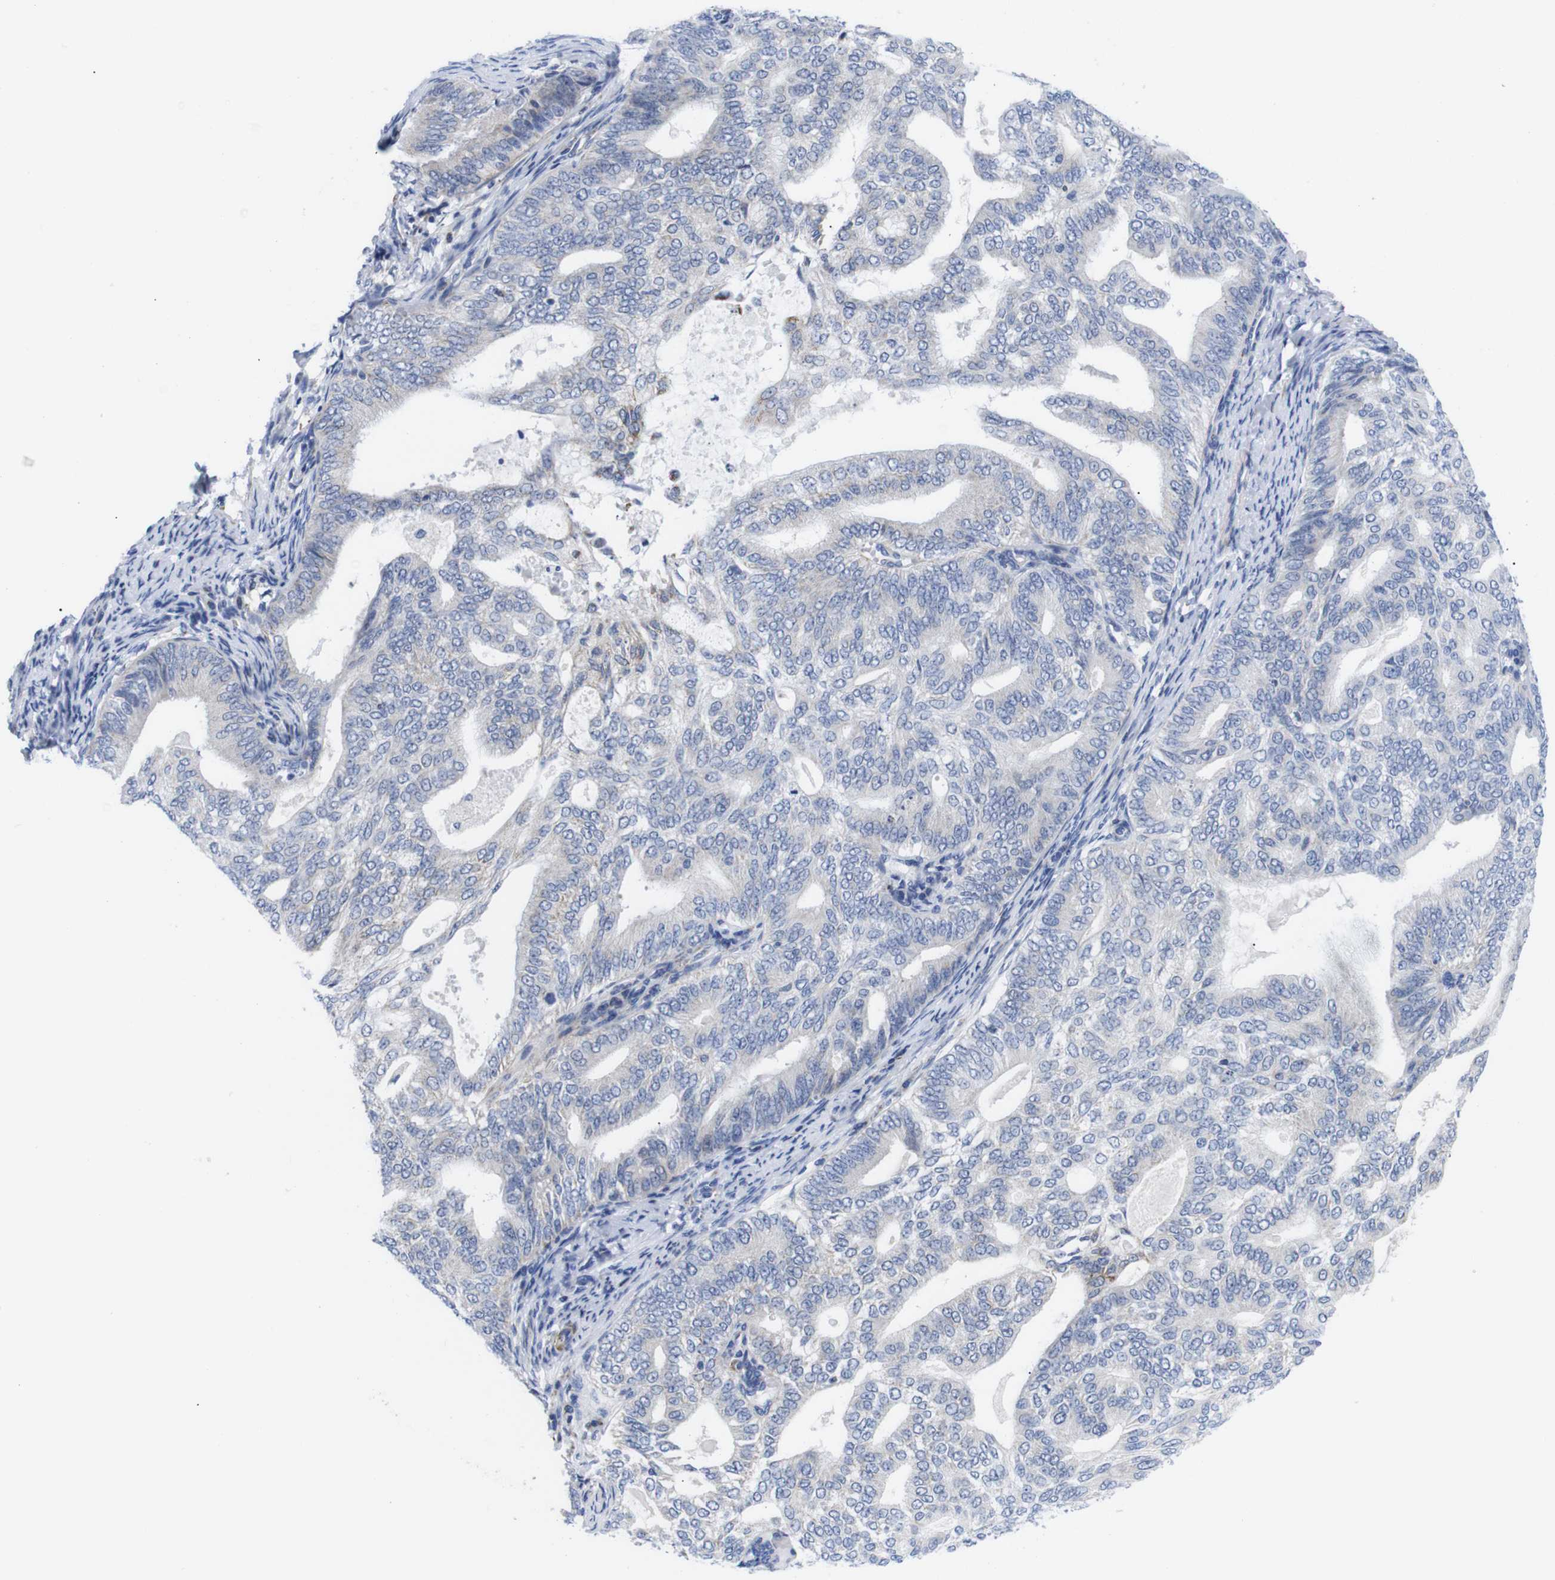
{"staining": {"intensity": "negative", "quantity": "none", "location": "none"}, "tissue": "endometrial cancer", "cell_type": "Tumor cells", "image_type": "cancer", "snomed": [{"axis": "morphology", "description": "Adenocarcinoma, NOS"}, {"axis": "topography", "description": "Endometrium"}], "caption": "The micrograph shows no staining of tumor cells in adenocarcinoma (endometrial).", "gene": "LRRC55", "patient": {"sex": "female", "age": 58}}